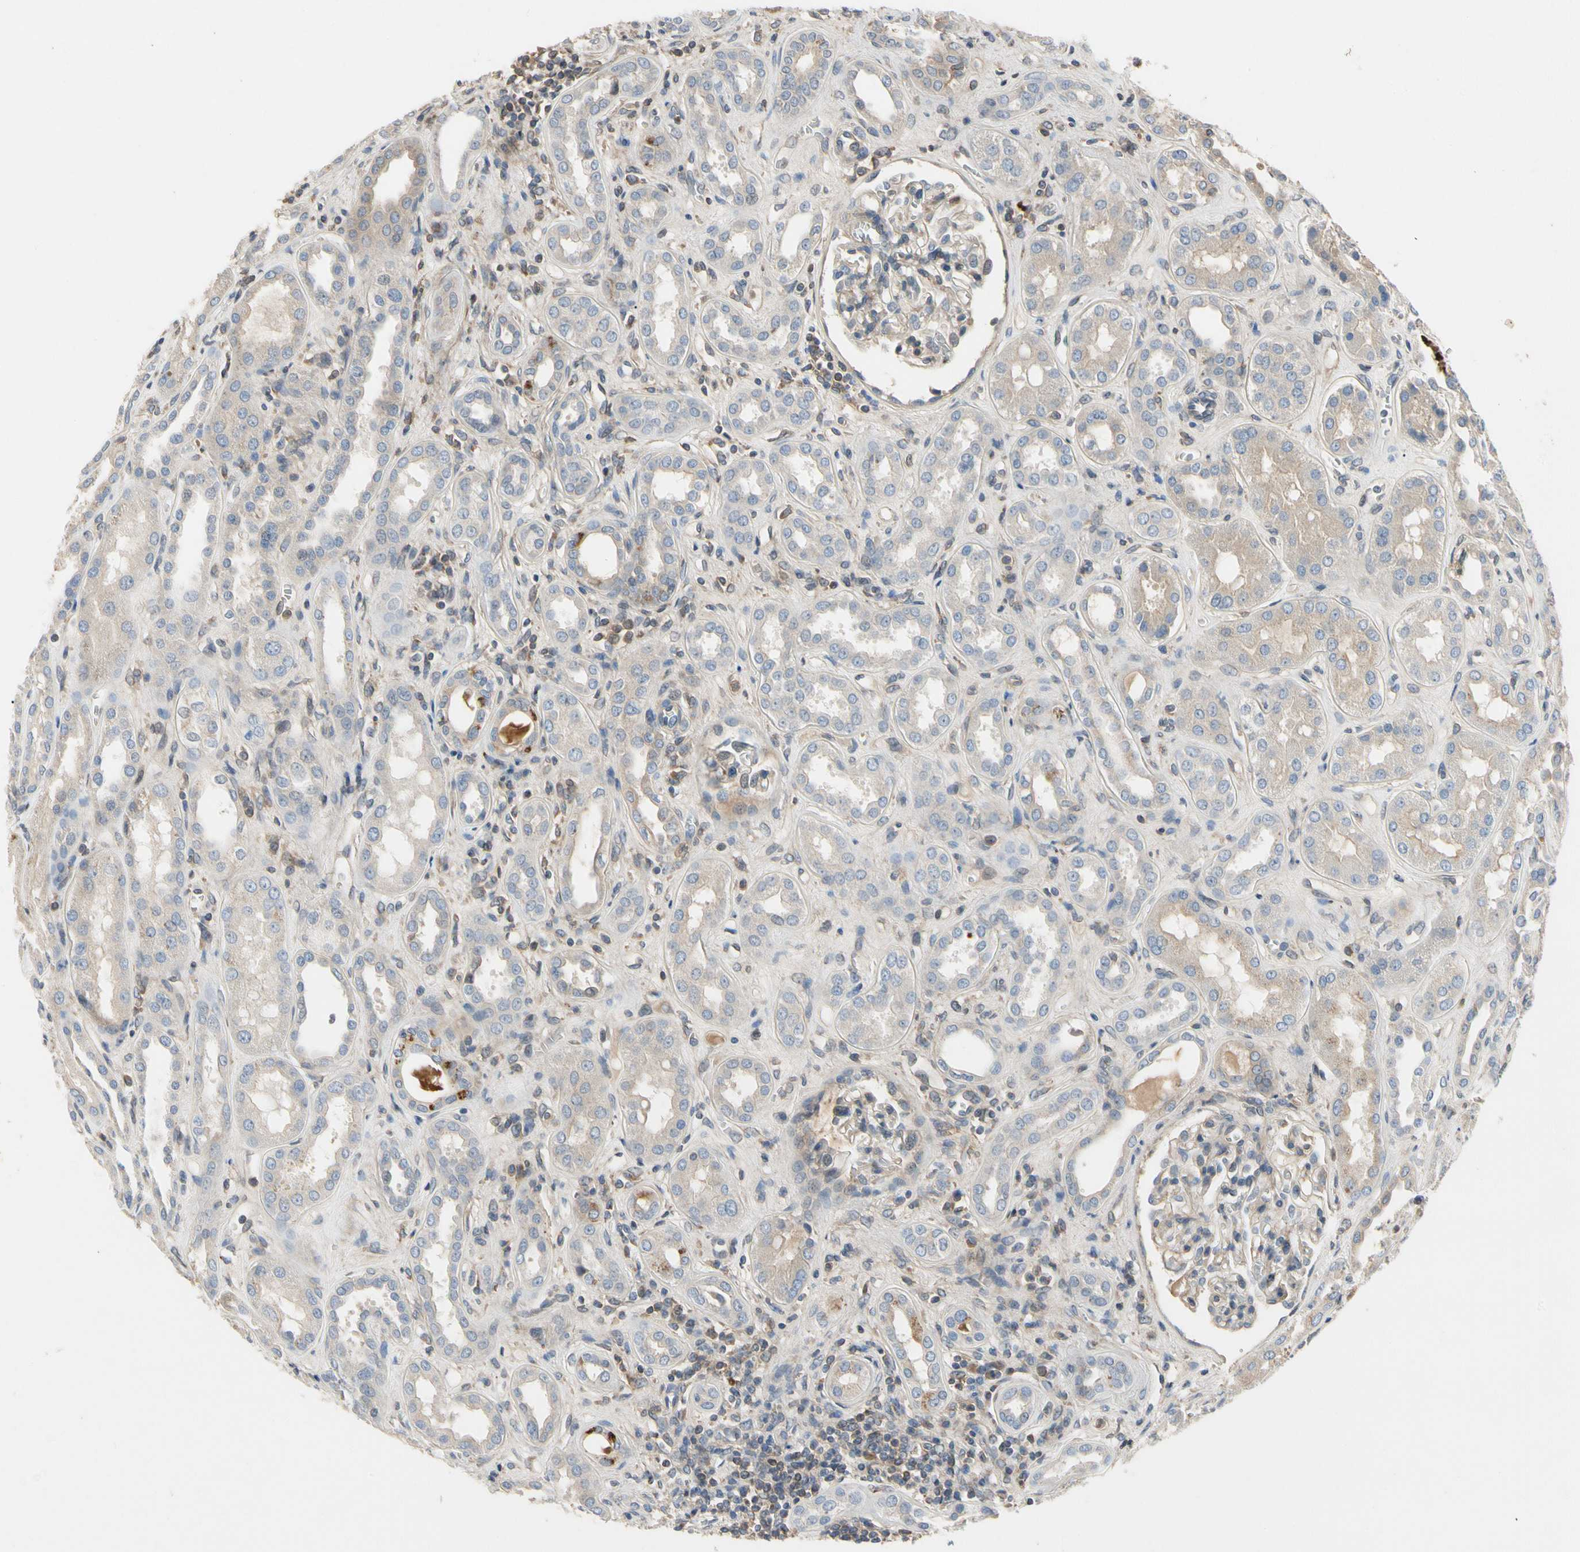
{"staining": {"intensity": "negative", "quantity": "none", "location": "none"}, "tissue": "kidney", "cell_type": "Cells in glomeruli", "image_type": "normal", "snomed": [{"axis": "morphology", "description": "Normal tissue, NOS"}, {"axis": "topography", "description": "Kidney"}], "caption": "The photomicrograph displays no staining of cells in glomeruli in unremarkable kidney. (DAB (3,3'-diaminobenzidine) immunohistochemistry (IHC), high magnification).", "gene": "CRTAC1", "patient": {"sex": "male", "age": 59}}